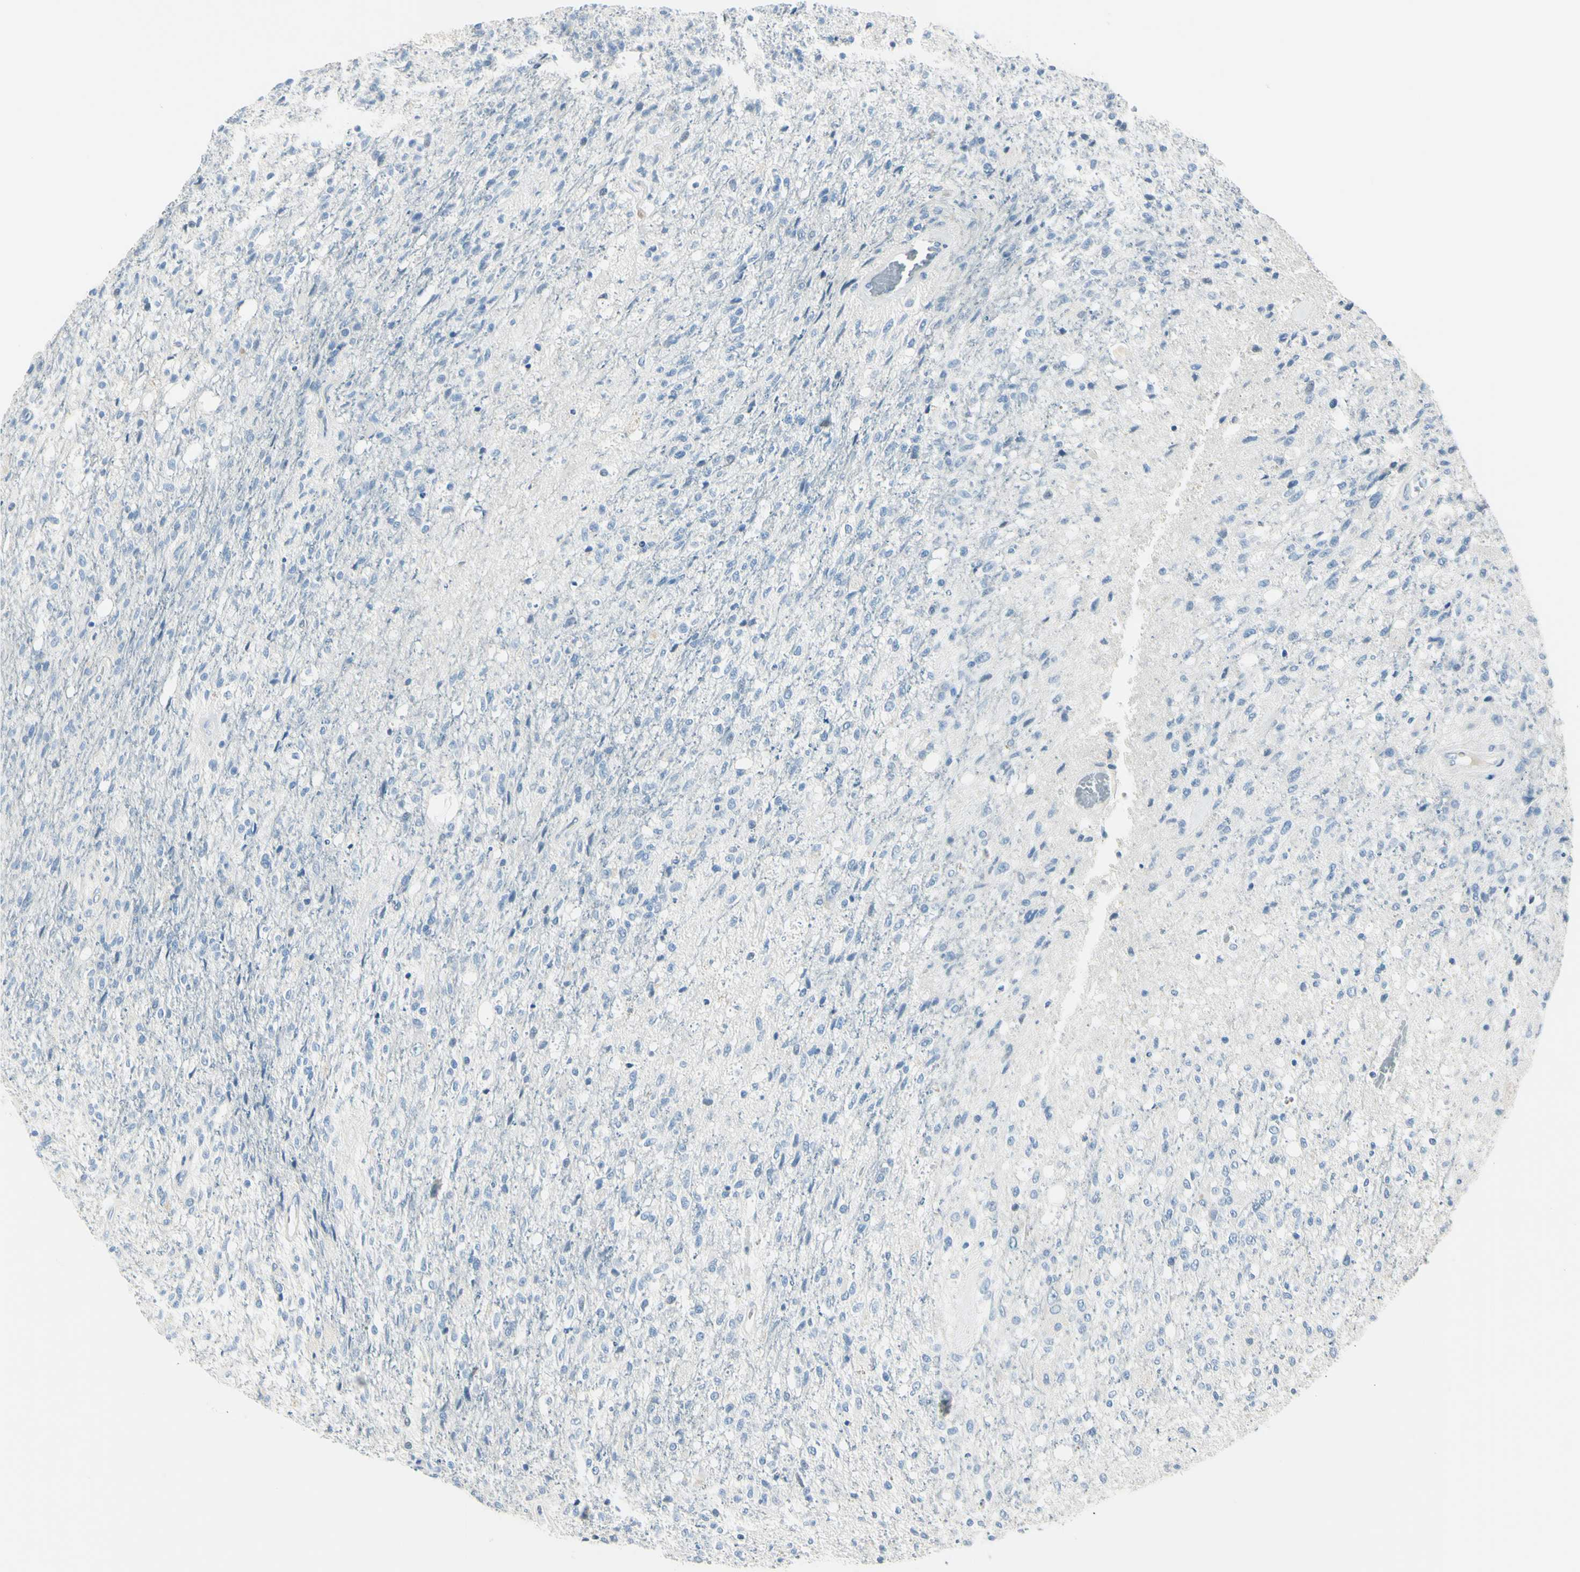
{"staining": {"intensity": "negative", "quantity": "none", "location": "none"}, "tissue": "glioma", "cell_type": "Tumor cells", "image_type": "cancer", "snomed": [{"axis": "morphology", "description": "Normal tissue, NOS"}, {"axis": "morphology", "description": "Glioma, malignant, High grade"}, {"axis": "topography", "description": "Cerebral cortex"}], "caption": "There is no significant staining in tumor cells of glioma. (IHC, brightfield microscopy, high magnification).", "gene": "DLG4", "patient": {"sex": "male", "age": 77}}